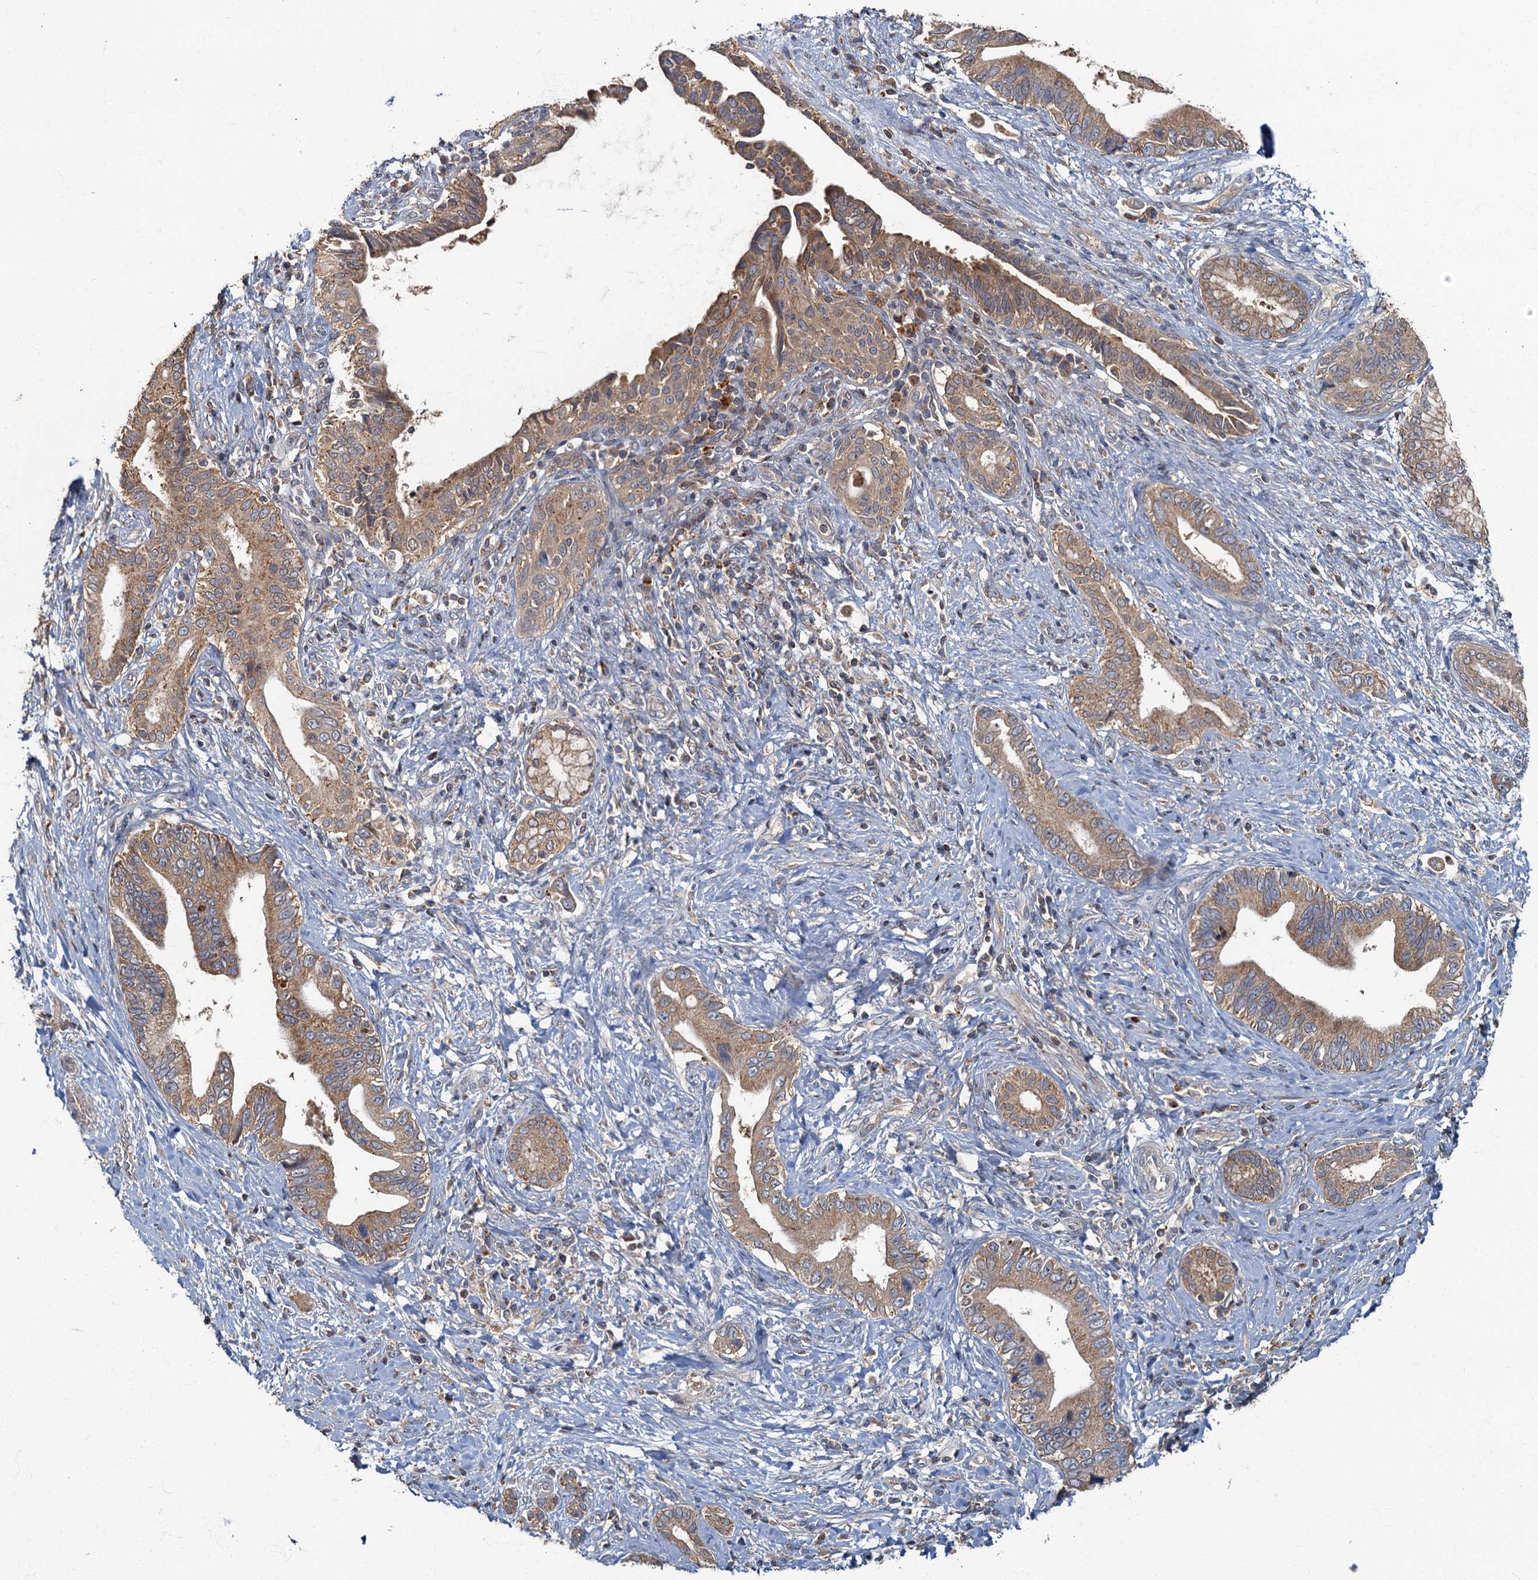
{"staining": {"intensity": "moderate", "quantity": ">75%", "location": "cytoplasmic/membranous"}, "tissue": "pancreatic cancer", "cell_type": "Tumor cells", "image_type": "cancer", "snomed": [{"axis": "morphology", "description": "Adenocarcinoma, NOS"}, {"axis": "topography", "description": "Pancreas"}], "caption": "Pancreatic adenocarcinoma stained for a protein demonstrates moderate cytoplasmic/membranous positivity in tumor cells. The protein of interest is shown in brown color, while the nuclei are stained blue.", "gene": "WDCP", "patient": {"sex": "female", "age": 55}}